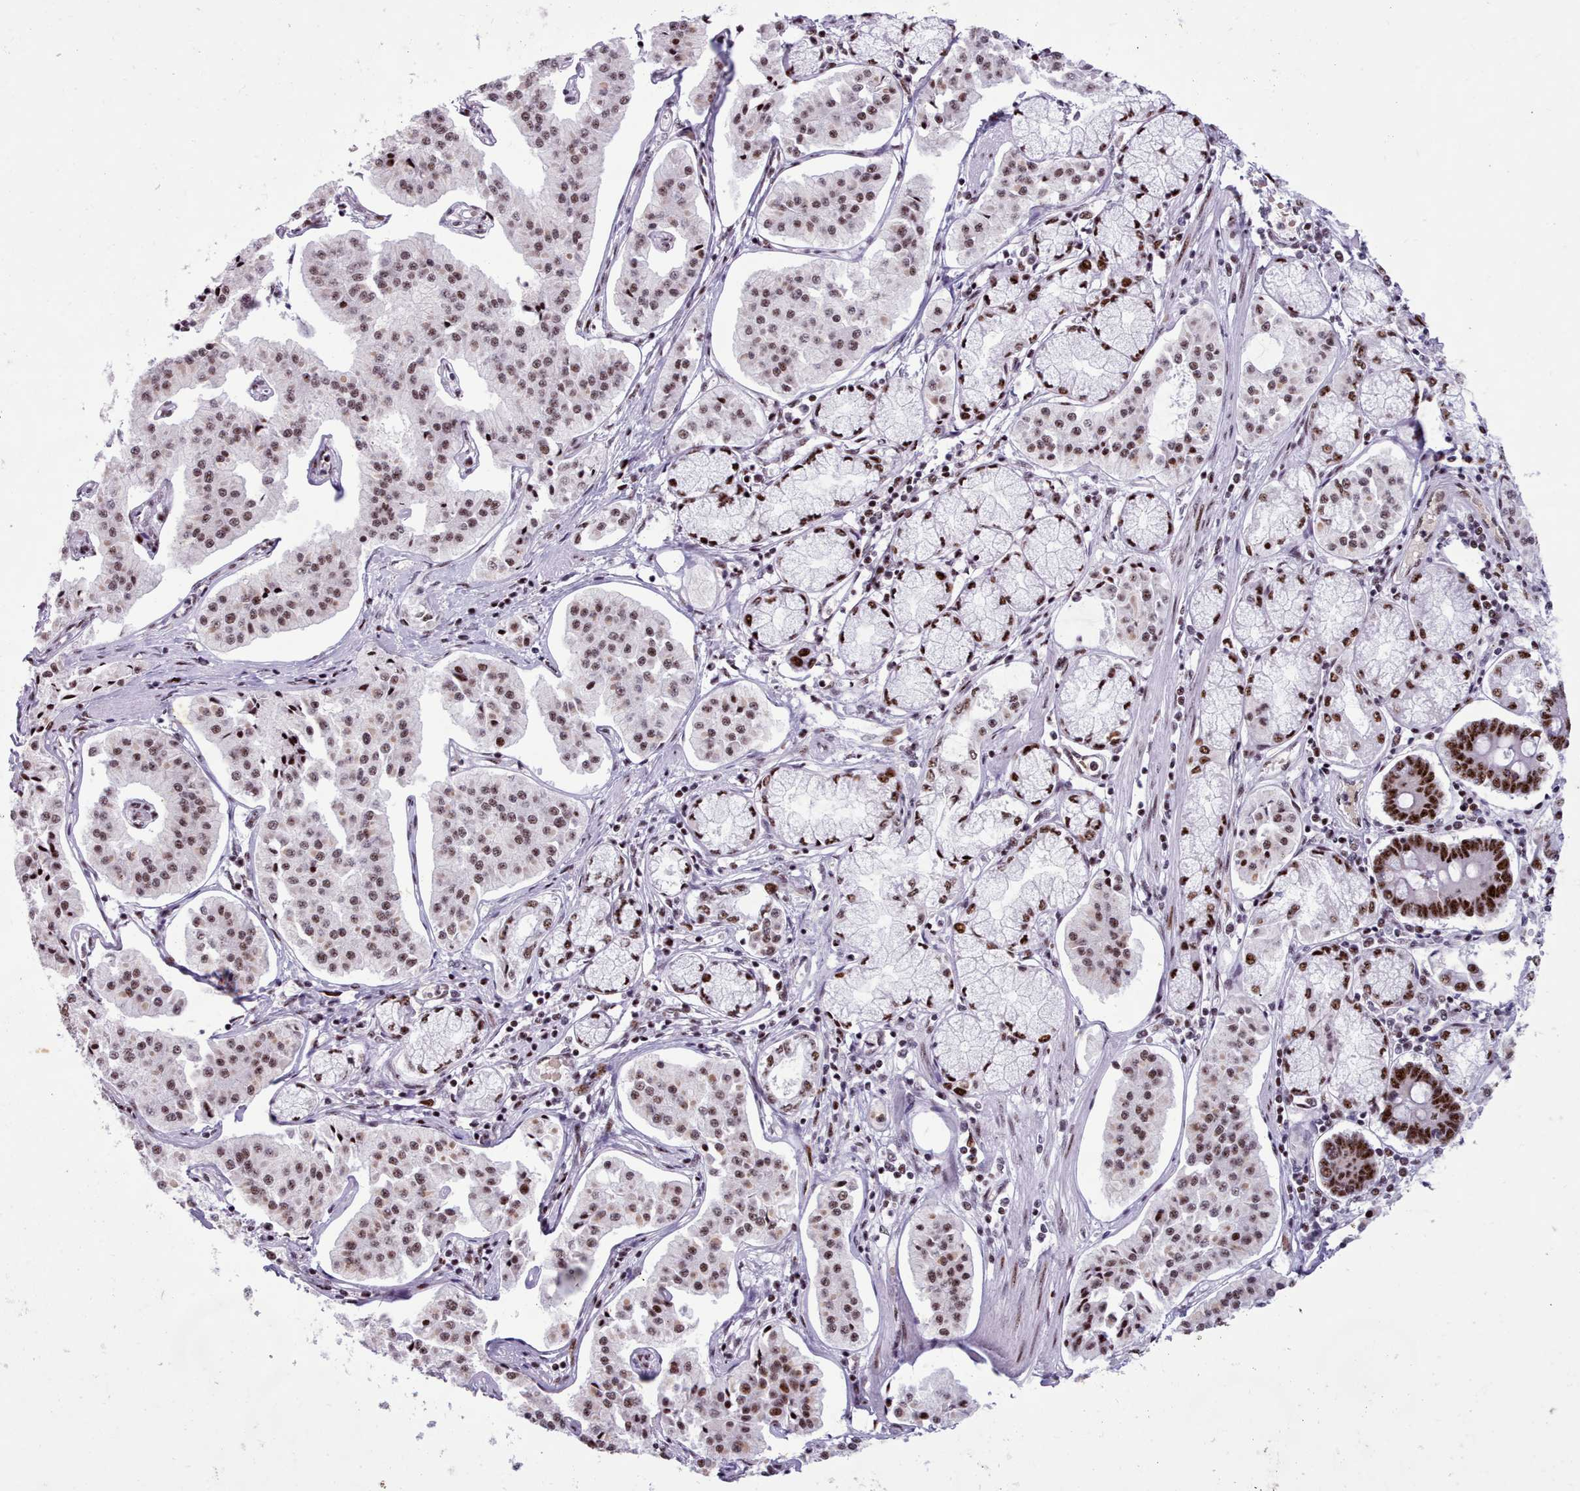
{"staining": {"intensity": "weak", "quantity": ">75%", "location": "nuclear"}, "tissue": "pancreatic cancer", "cell_type": "Tumor cells", "image_type": "cancer", "snomed": [{"axis": "morphology", "description": "Adenocarcinoma, NOS"}, {"axis": "topography", "description": "Pancreas"}], "caption": "Weak nuclear protein staining is seen in approximately >75% of tumor cells in pancreatic adenocarcinoma. (Brightfield microscopy of DAB IHC at high magnification).", "gene": "TMEM35B", "patient": {"sex": "female", "age": 50}}